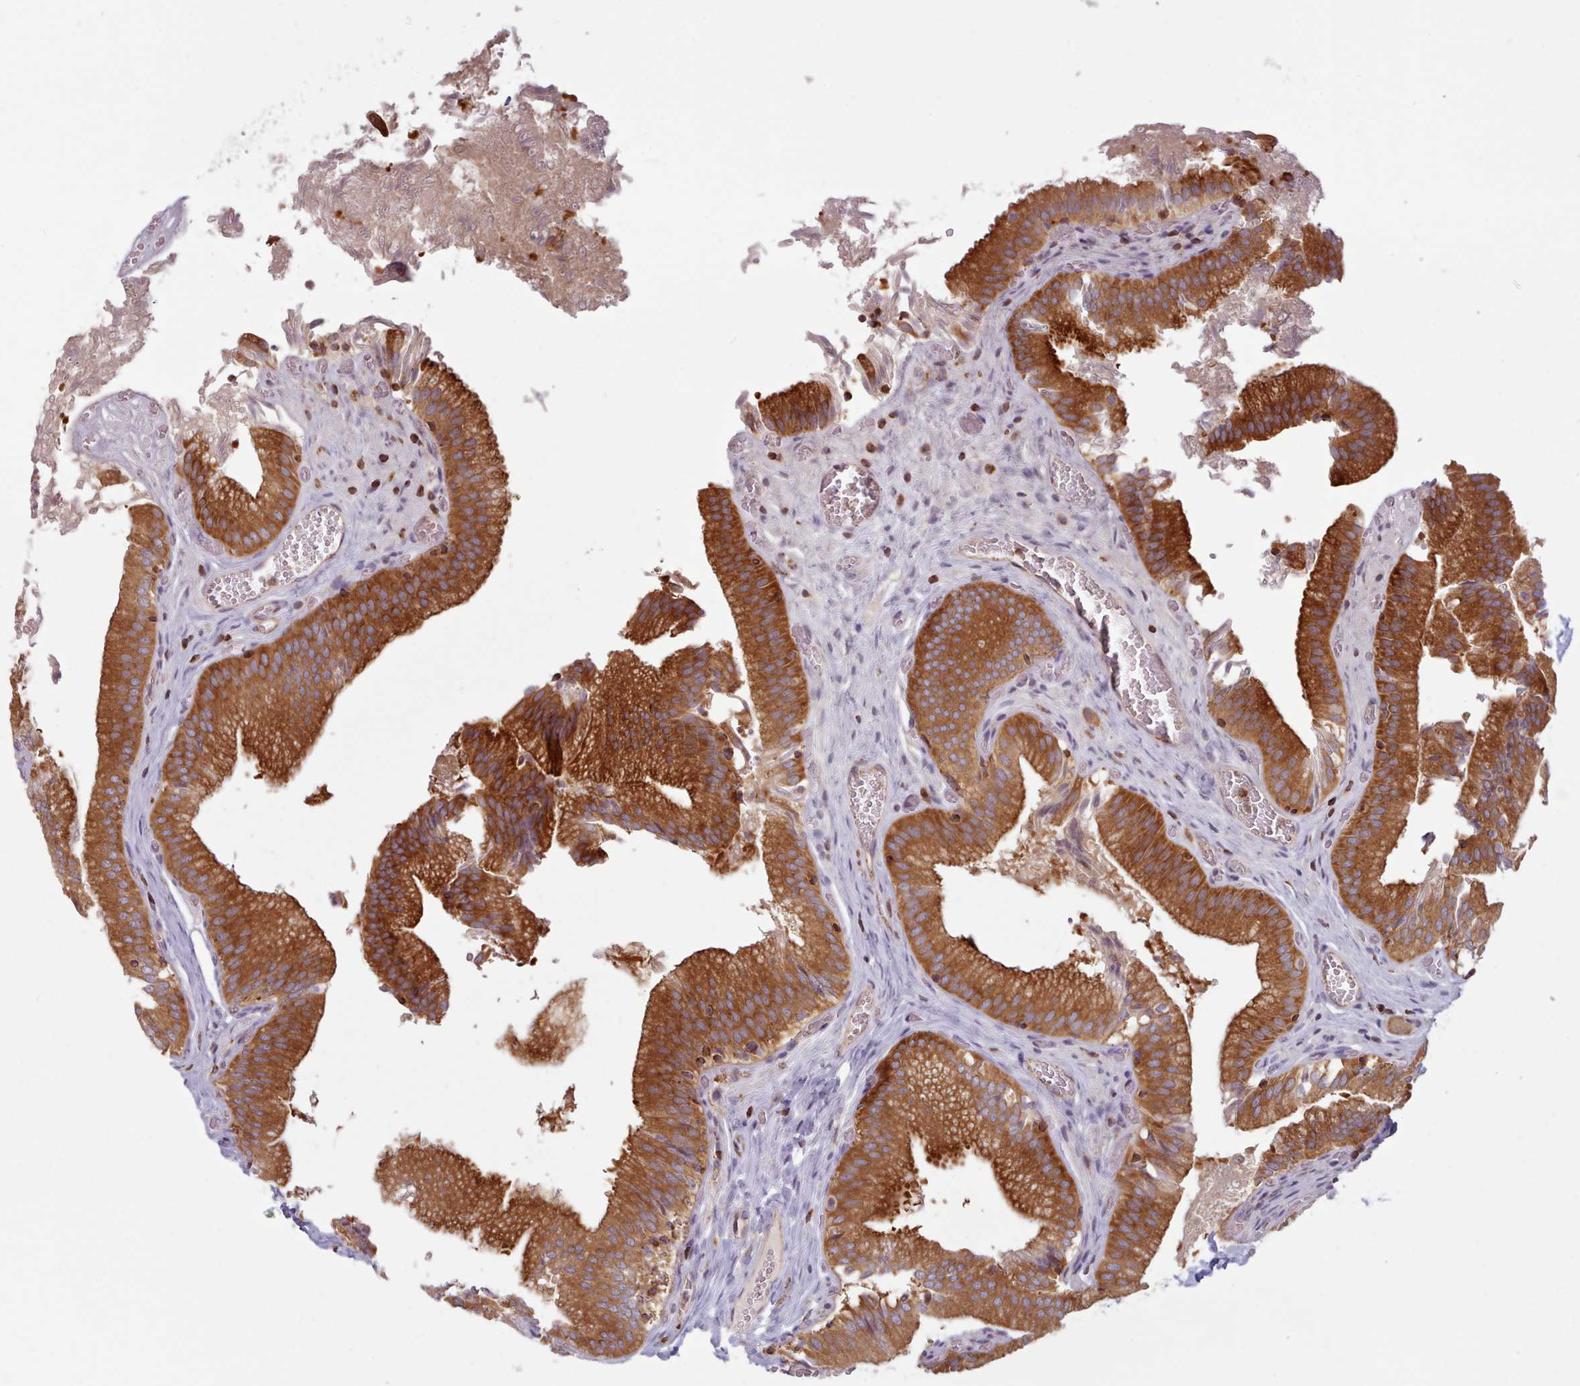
{"staining": {"intensity": "strong", "quantity": ">75%", "location": "cytoplasmic/membranous"}, "tissue": "gallbladder", "cell_type": "Glandular cells", "image_type": "normal", "snomed": [{"axis": "morphology", "description": "Normal tissue, NOS"}, {"axis": "topography", "description": "Gallbladder"}, {"axis": "topography", "description": "Peripheral nerve tissue"}], "caption": "High-power microscopy captured an immunohistochemistry (IHC) photomicrograph of benign gallbladder, revealing strong cytoplasmic/membranous expression in approximately >75% of glandular cells. The protein of interest is stained brown, and the nuclei are stained in blue (DAB IHC with brightfield microscopy, high magnification).", "gene": "CRYBG1", "patient": {"sex": "male", "age": 17}}